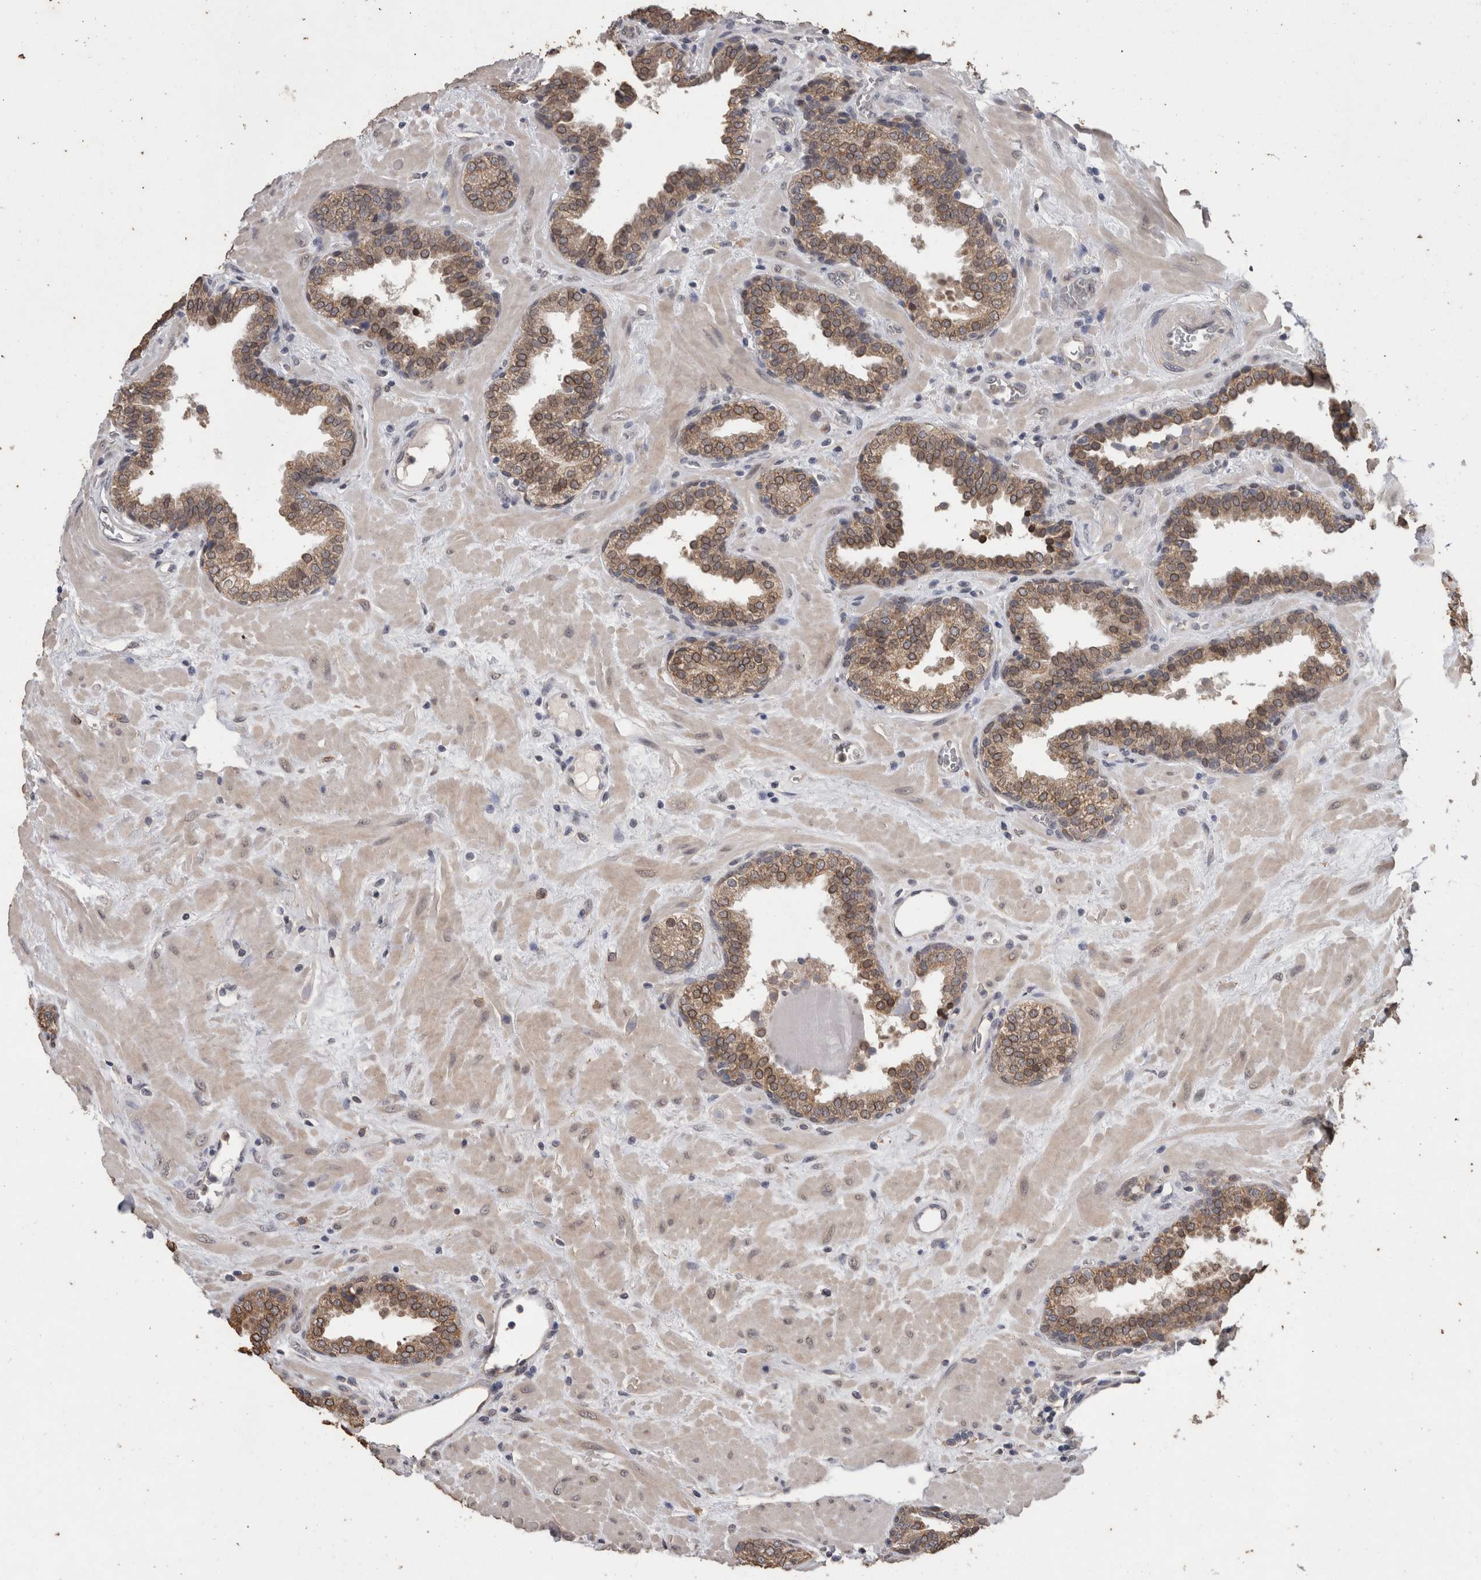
{"staining": {"intensity": "moderate", "quantity": ">75%", "location": "cytoplasmic/membranous,nuclear"}, "tissue": "prostate", "cell_type": "Glandular cells", "image_type": "normal", "snomed": [{"axis": "morphology", "description": "Normal tissue, NOS"}, {"axis": "topography", "description": "Prostate"}], "caption": "High-magnification brightfield microscopy of unremarkable prostate stained with DAB (3,3'-diaminobenzidine) (brown) and counterstained with hematoxylin (blue). glandular cells exhibit moderate cytoplasmic/membranous,nuclear positivity is present in approximately>75% of cells. (IHC, brightfield microscopy, high magnification).", "gene": "FHOD3", "patient": {"sex": "male", "age": 51}}